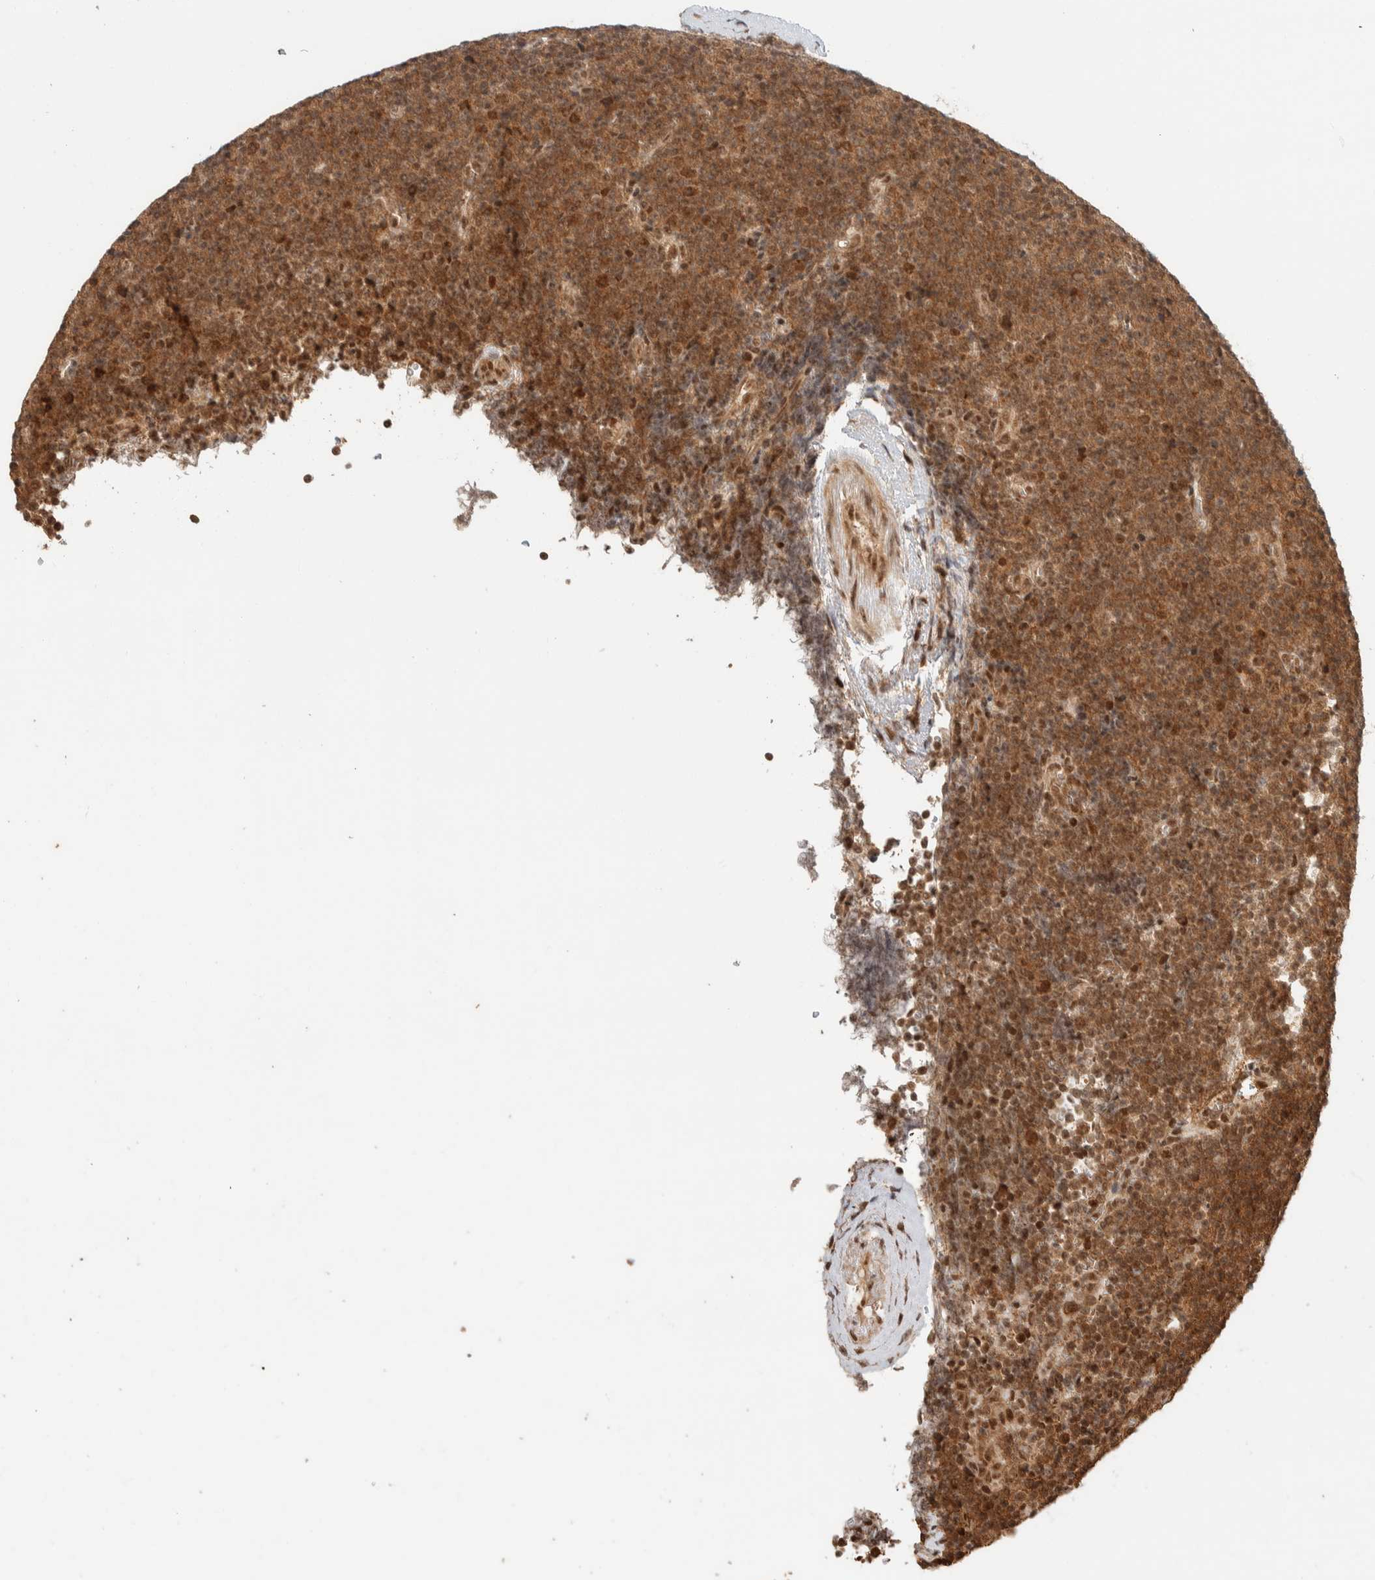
{"staining": {"intensity": "strong", "quantity": ">75%", "location": "cytoplasmic/membranous,nuclear"}, "tissue": "lymphoma", "cell_type": "Tumor cells", "image_type": "cancer", "snomed": [{"axis": "morphology", "description": "Malignant lymphoma, non-Hodgkin's type, Low grade"}, {"axis": "topography", "description": "Lymph node"}], "caption": "Protein staining reveals strong cytoplasmic/membranous and nuclear staining in about >75% of tumor cells in malignant lymphoma, non-Hodgkin's type (low-grade).", "gene": "ZBTB2", "patient": {"sex": "female", "age": 67}}